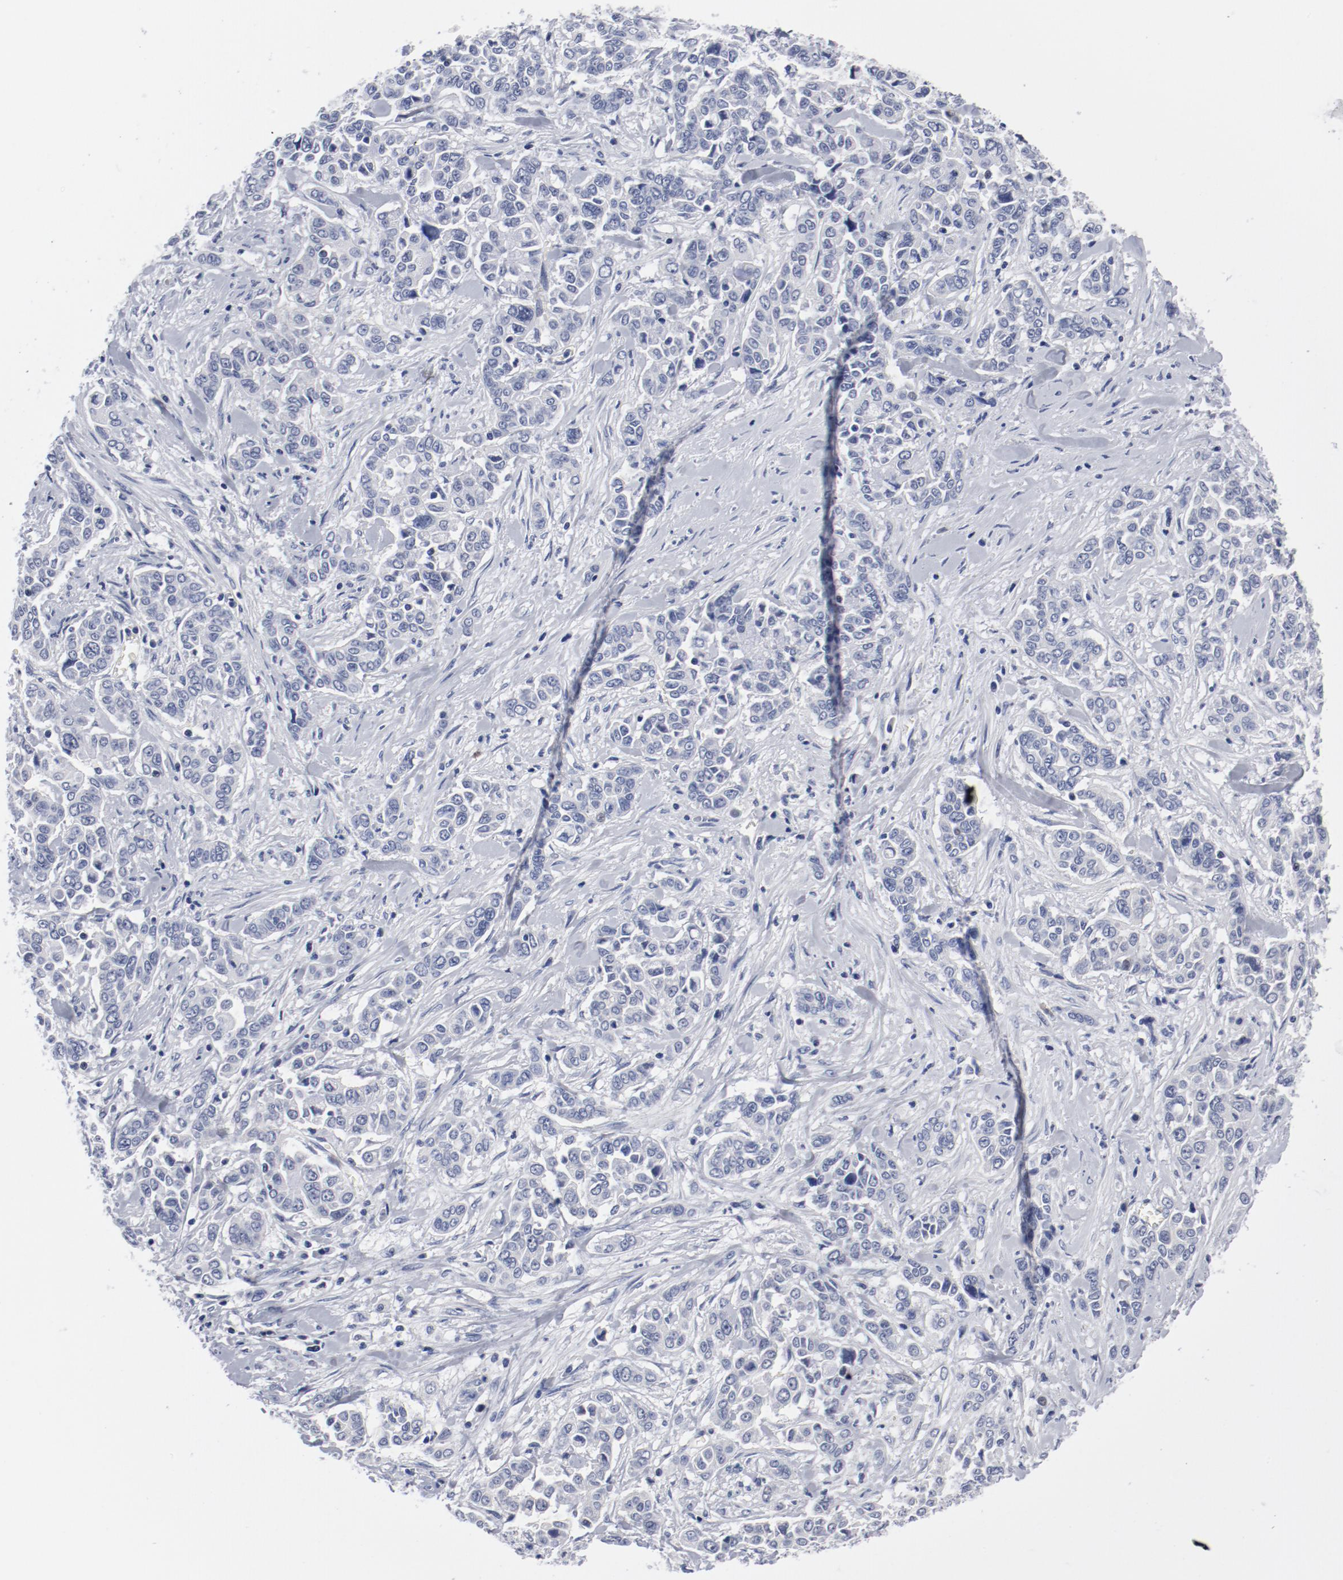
{"staining": {"intensity": "negative", "quantity": "none", "location": "none"}, "tissue": "pancreatic cancer", "cell_type": "Tumor cells", "image_type": "cancer", "snomed": [{"axis": "morphology", "description": "Adenocarcinoma, NOS"}, {"axis": "topography", "description": "Pancreas"}], "caption": "The immunohistochemistry image has no significant expression in tumor cells of pancreatic adenocarcinoma tissue.", "gene": "KCNK13", "patient": {"sex": "female", "age": 52}}